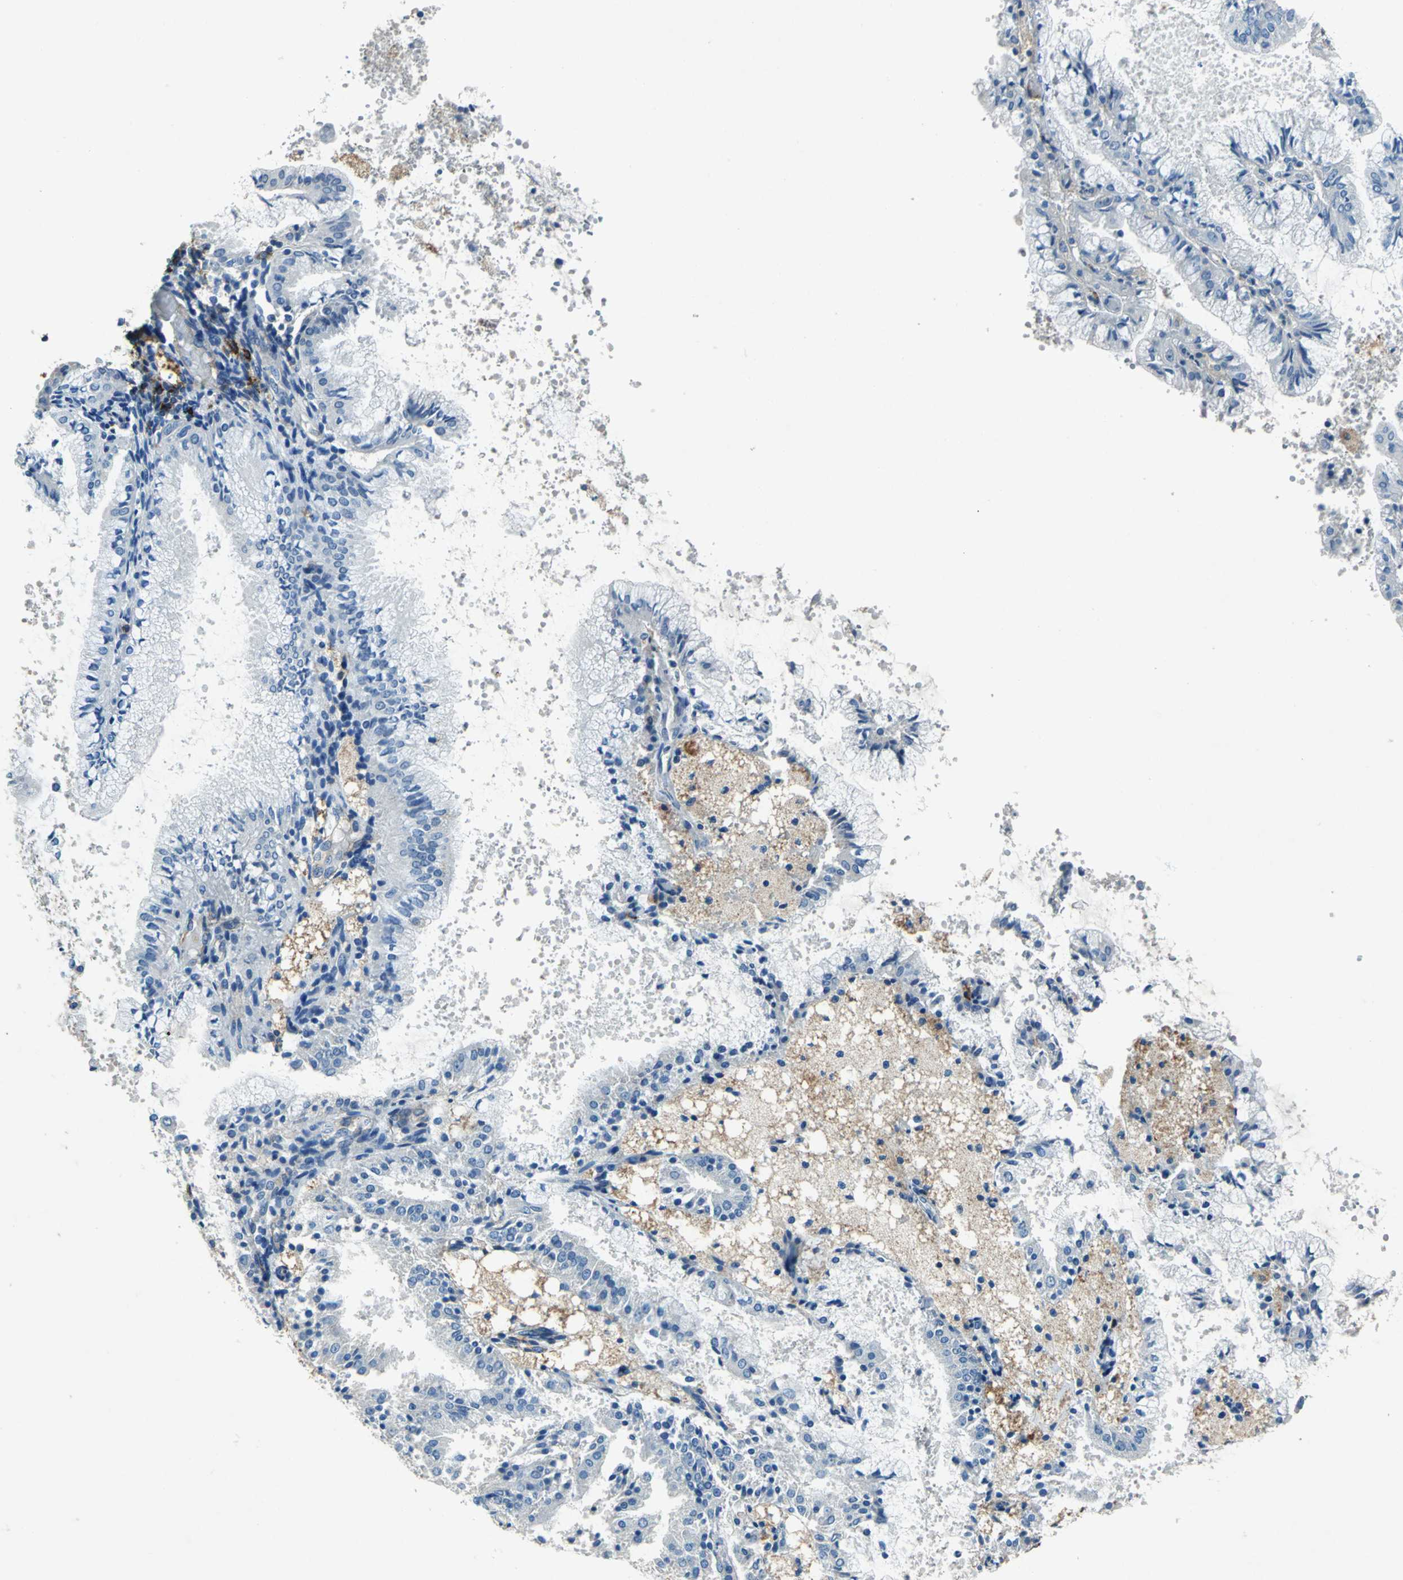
{"staining": {"intensity": "negative", "quantity": "none", "location": "none"}, "tissue": "endometrial cancer", "cell_type": "Tumor cells", "image_type": "cancer", "snomed": [{"axis": "morphology", "description": "Adenocarcinoma, NOS"}, {"axis": "topography", "description": "Endometrium"}], "caption": "High power microscopy photomicrograph of an immunohistochemistry (IHC) histopathology image of endometrial cancer, revealing no significant positivity in tumor cells. (Immunohistochemistry, brightfield microscopy, high magnification).", "gene": "RPS13", "patient": {"sex": "female", "age": 63}}